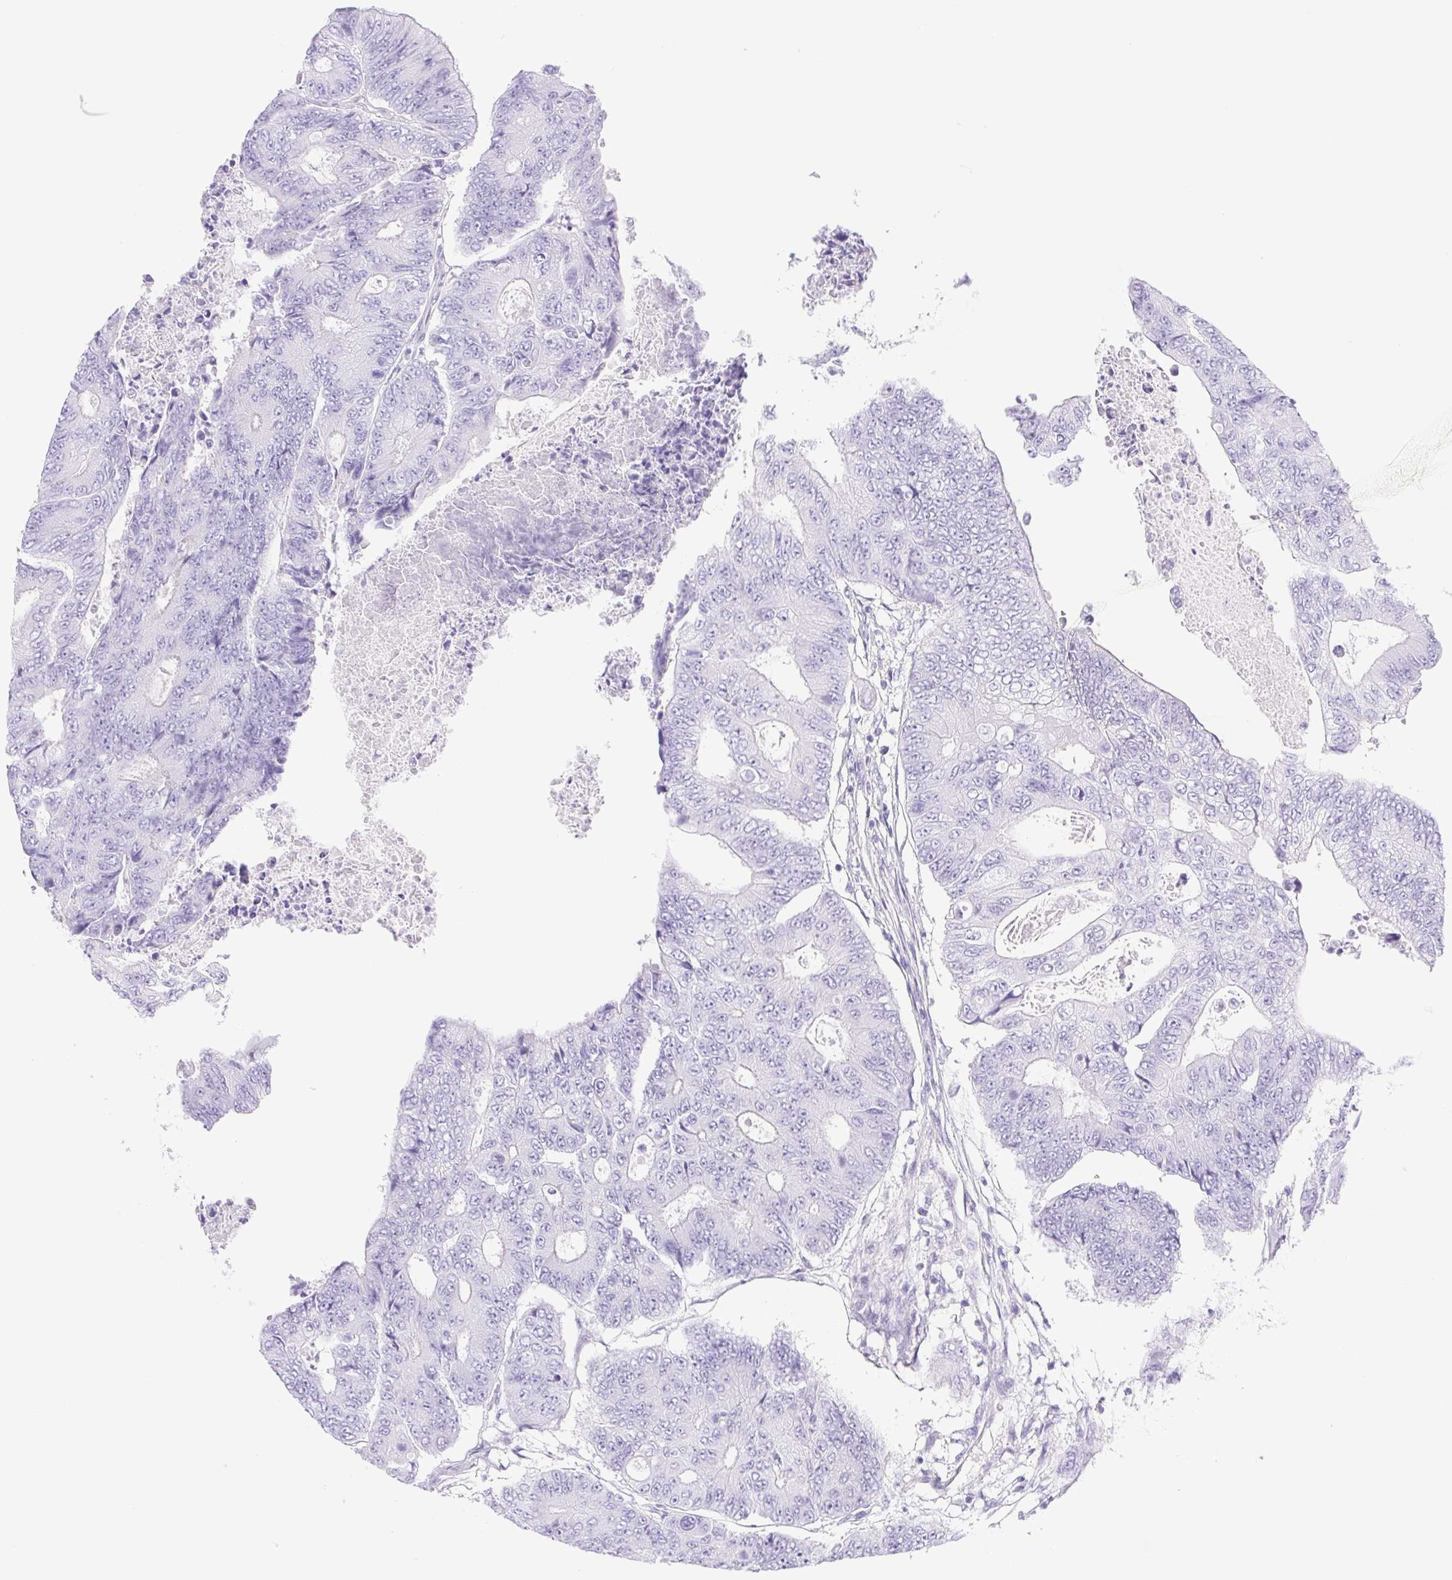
{"staining": {"intensity": "negative", "quantity": "none", "location": "none"}, "tissue": "colorectal cancer", "cell_type": "Tumor cells", "image_type": "cancer", "snomed": [{"axis": "morphology", "description": "Adenocarcinoma, NOS"}, {"axis": "topography", "description": "Colon"}], "caption": "Tumor cells show no significant positivity in colorectal adenocarcinoma.", "gene": "CDSN", "patient": {"sex": "female", "age": 48}}